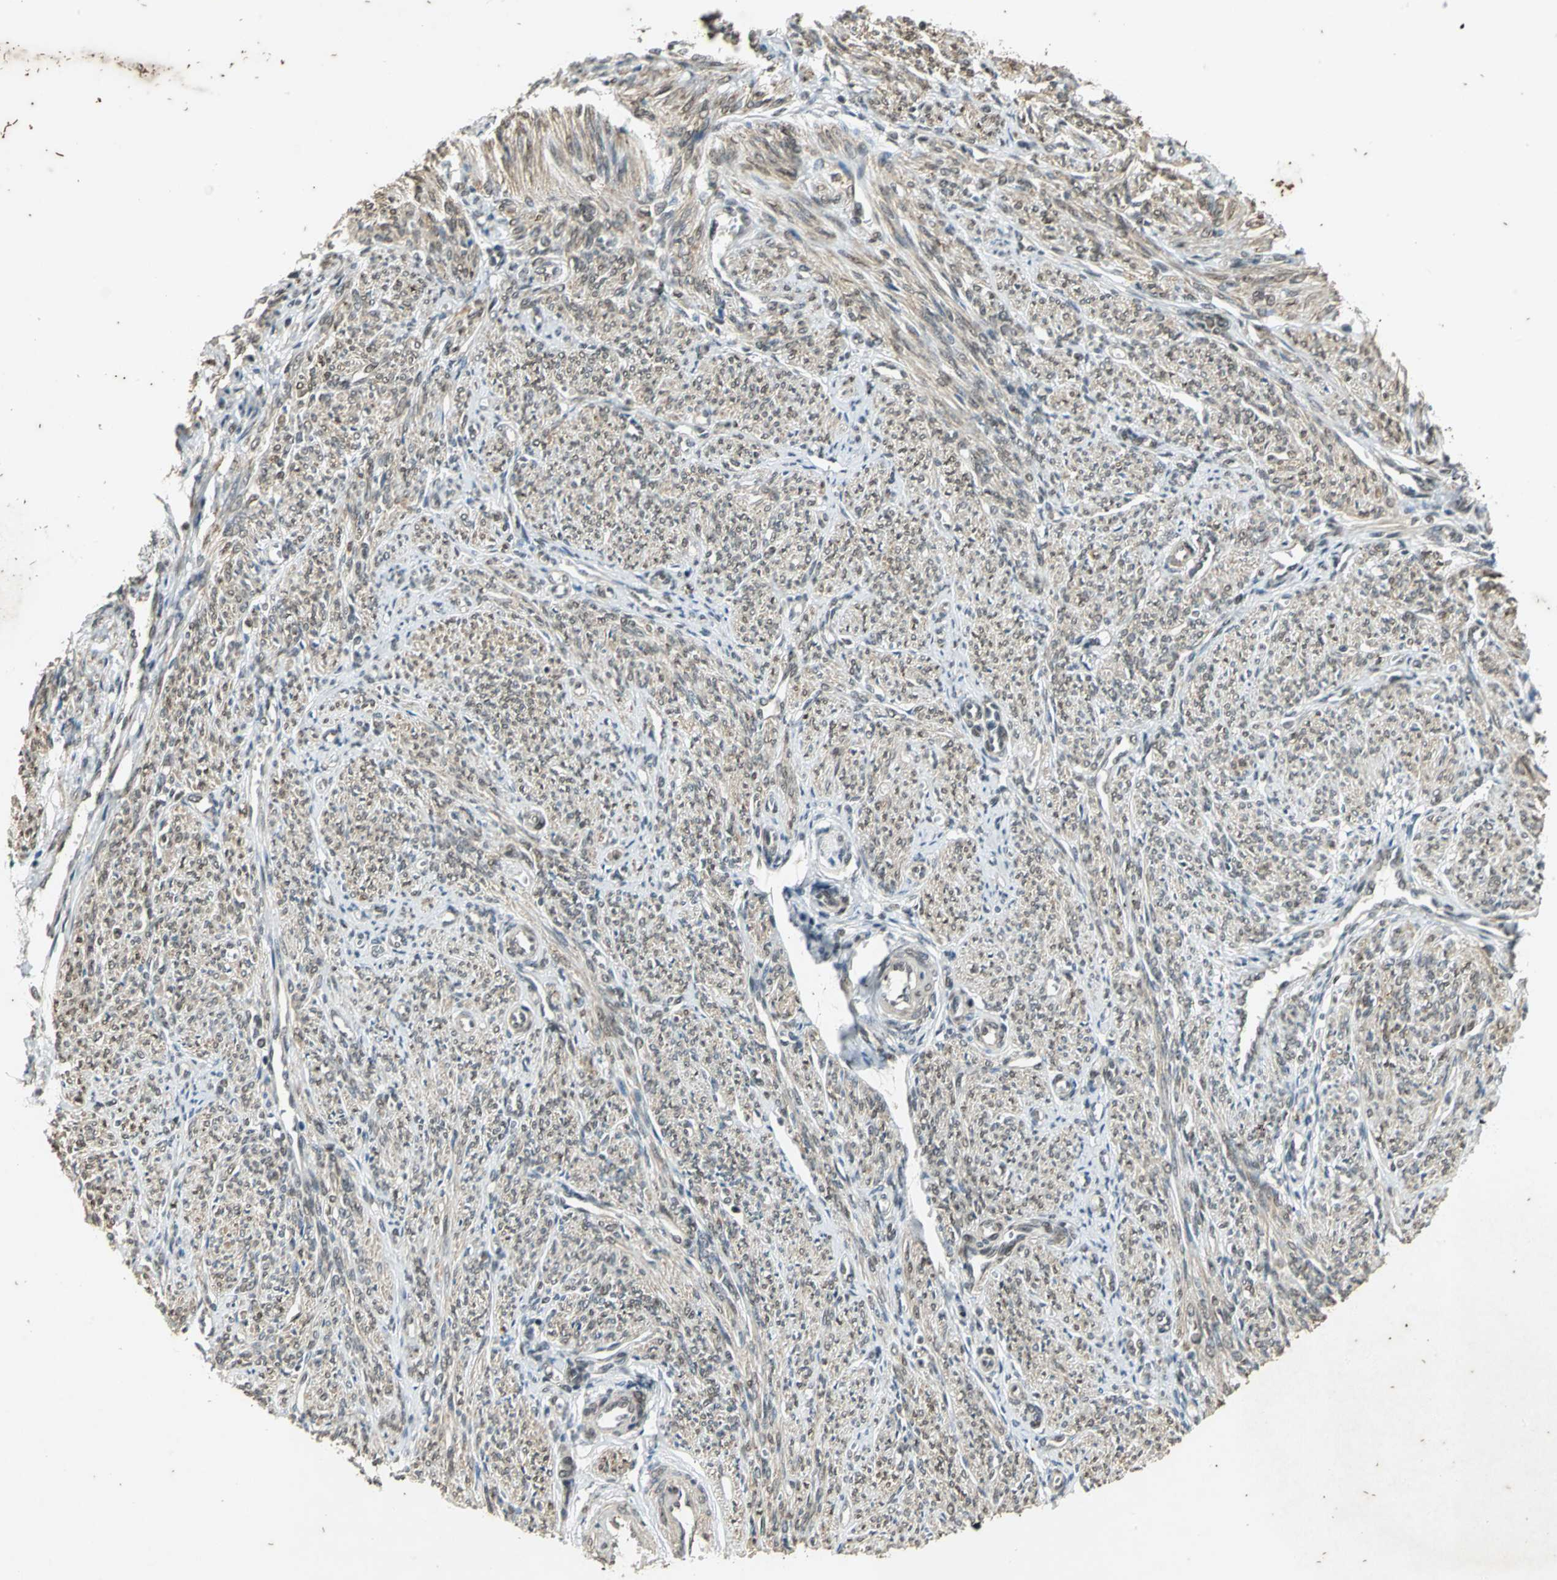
{"staining": {"intensity": "weak", "quantity": "25%-75%", "location": "cytoplasmic/membranous"}, "tissue": "smooth muscle", "cell_type": "Smooth muscle cells", "image_type": "normal", "snomed": [{"axis": "morphology", "description": "Normal tissue, NOS"}, {"axis": "topography", "description": "Smooth muscle"}], "caption": "Normal smooth muscle demonstrates weak cytoplasmic/membranous staining in about 25%-75% of smooth muscle cells, visualized by immunohistochemistry.", "gene": "NOTCH3", "patient": {"sex": "female", "age": 65}}